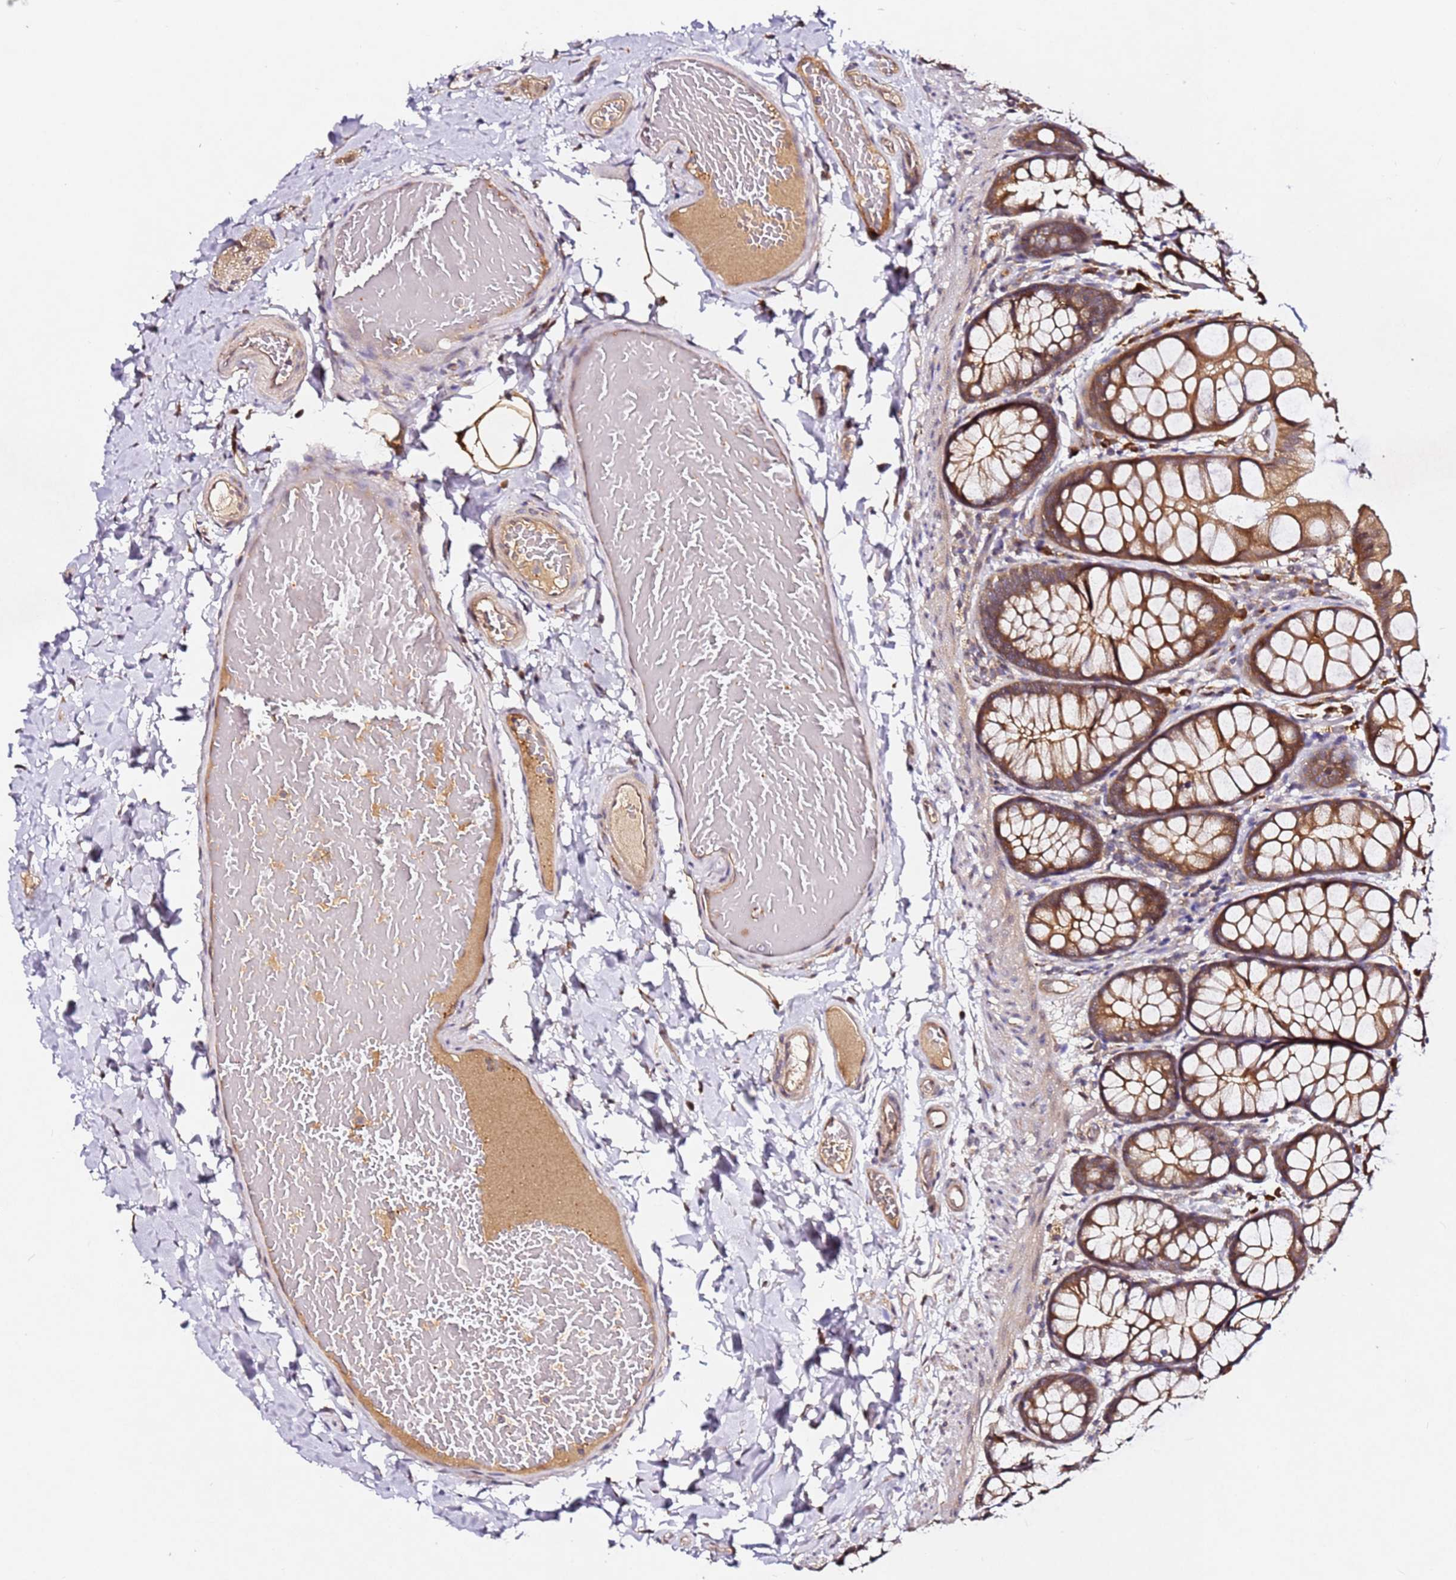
{"staining": {"intensity": "weak", "quantity": ">75%", "location": "cytoplasmic/membranous"}, "tissue": "colon", "cell_type": "Endothelial cells", "image_type": "normal", "snomed": [{"axis": "morphology", "description": "Normal tissue, NOS"}, {"axis": "topography", "description": "Colon"}], "caption": "Immunohistochemistry (IHC) micrograph of normal colon stained for a protein (brown), which demonstrates low levels of weak cytoplasmic/membranous positivity in about >75% of endothelial cells.", "gene": "ALG11", "patient": {"sex": "male", "age": 47}}